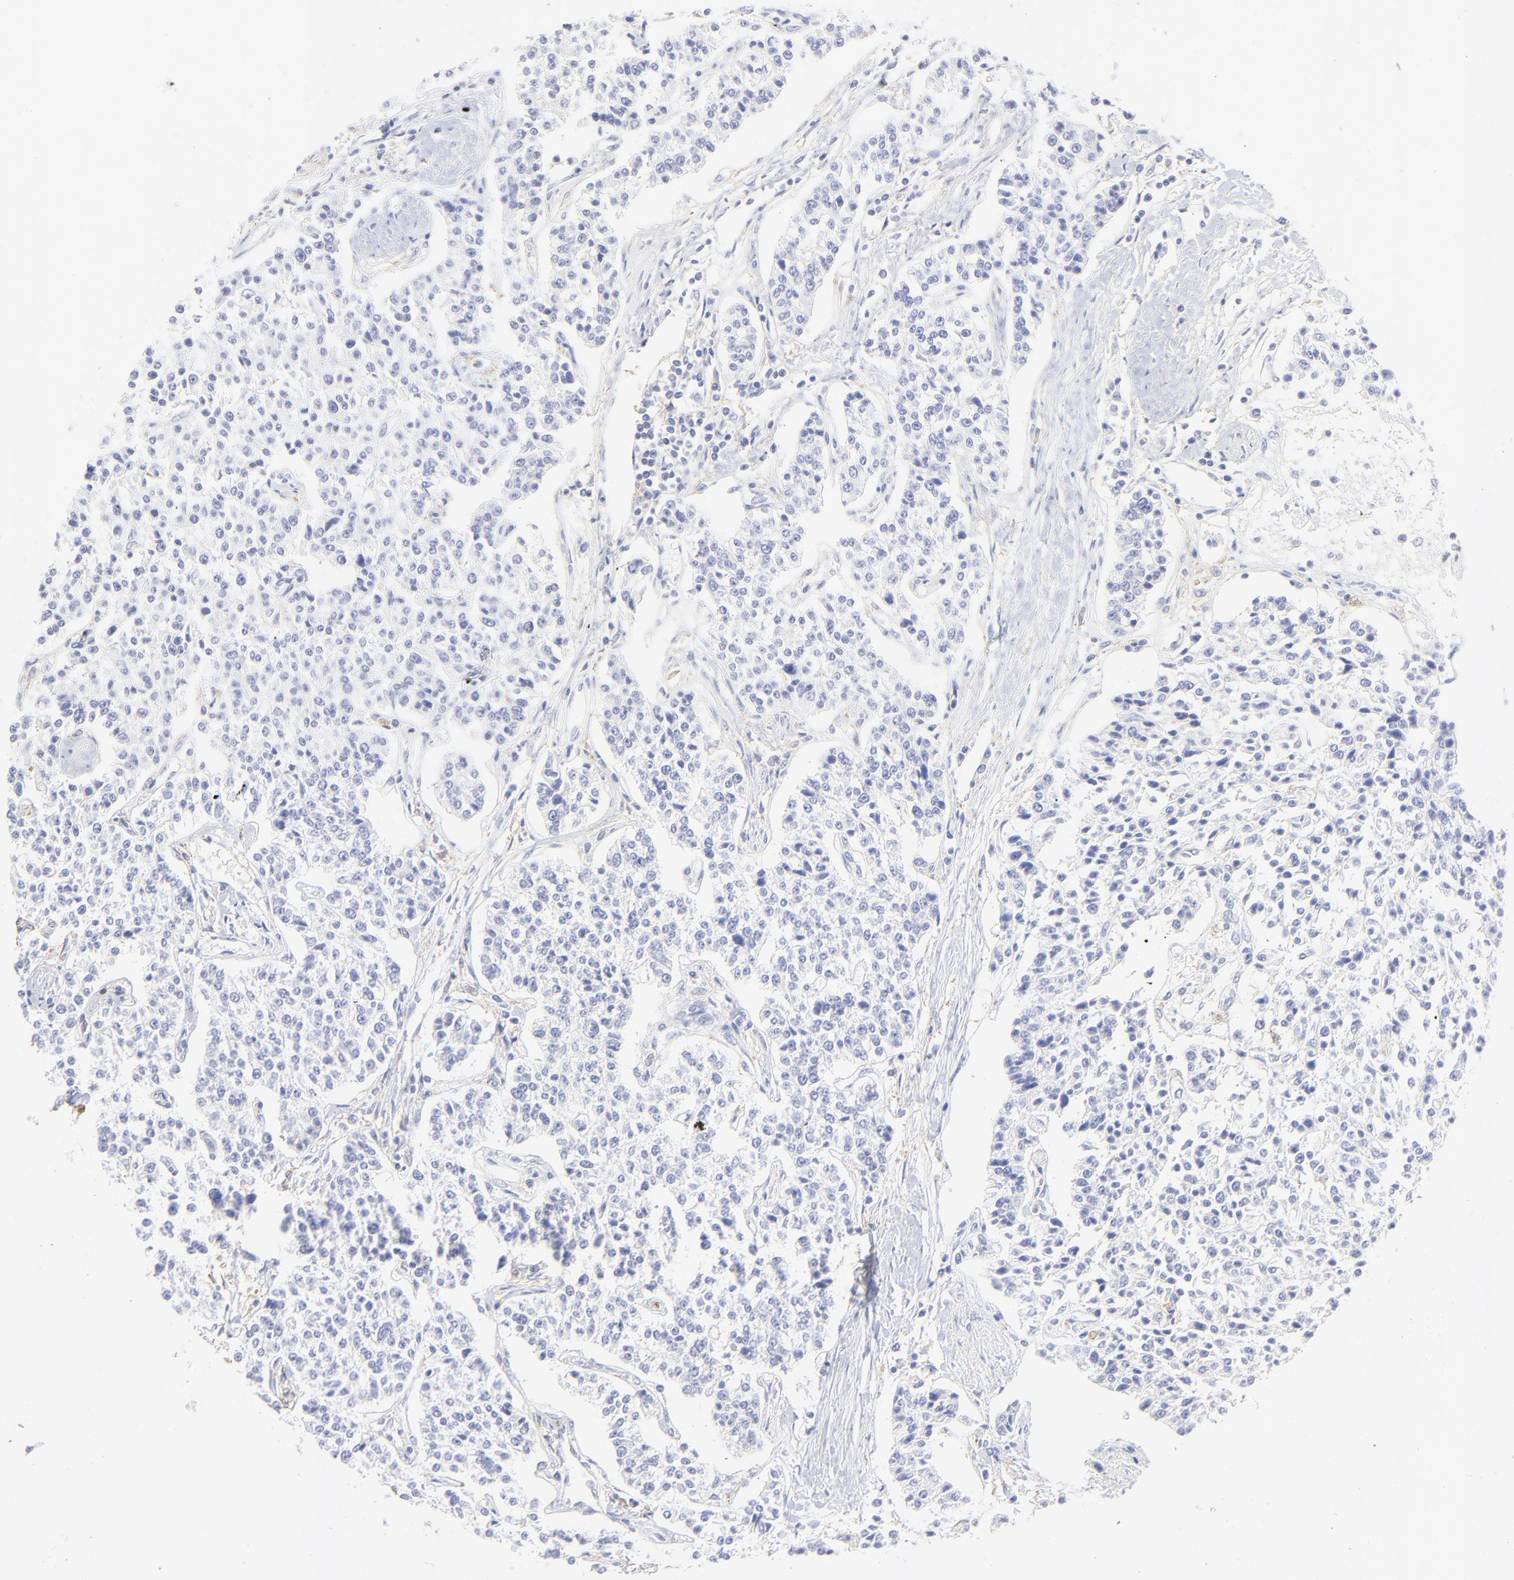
{"staining": {"intensity": "negative", "quantity": "none", "location": "none"}, "tissue": "carcinoid", "cell_type": "Tumor cells", "image_type": "cancer", "snomed": [{"axis": "morphology", "description": "Carcinoid, malignant, NOS"}, {"axis": "topography", "description": "Stomach"}], "caption": "Carcinoid stained for a protein using IHC reveals no expression tumor cells.", "gene": "LHFPL1", "patient": {"sex": "female", "age": 76}}